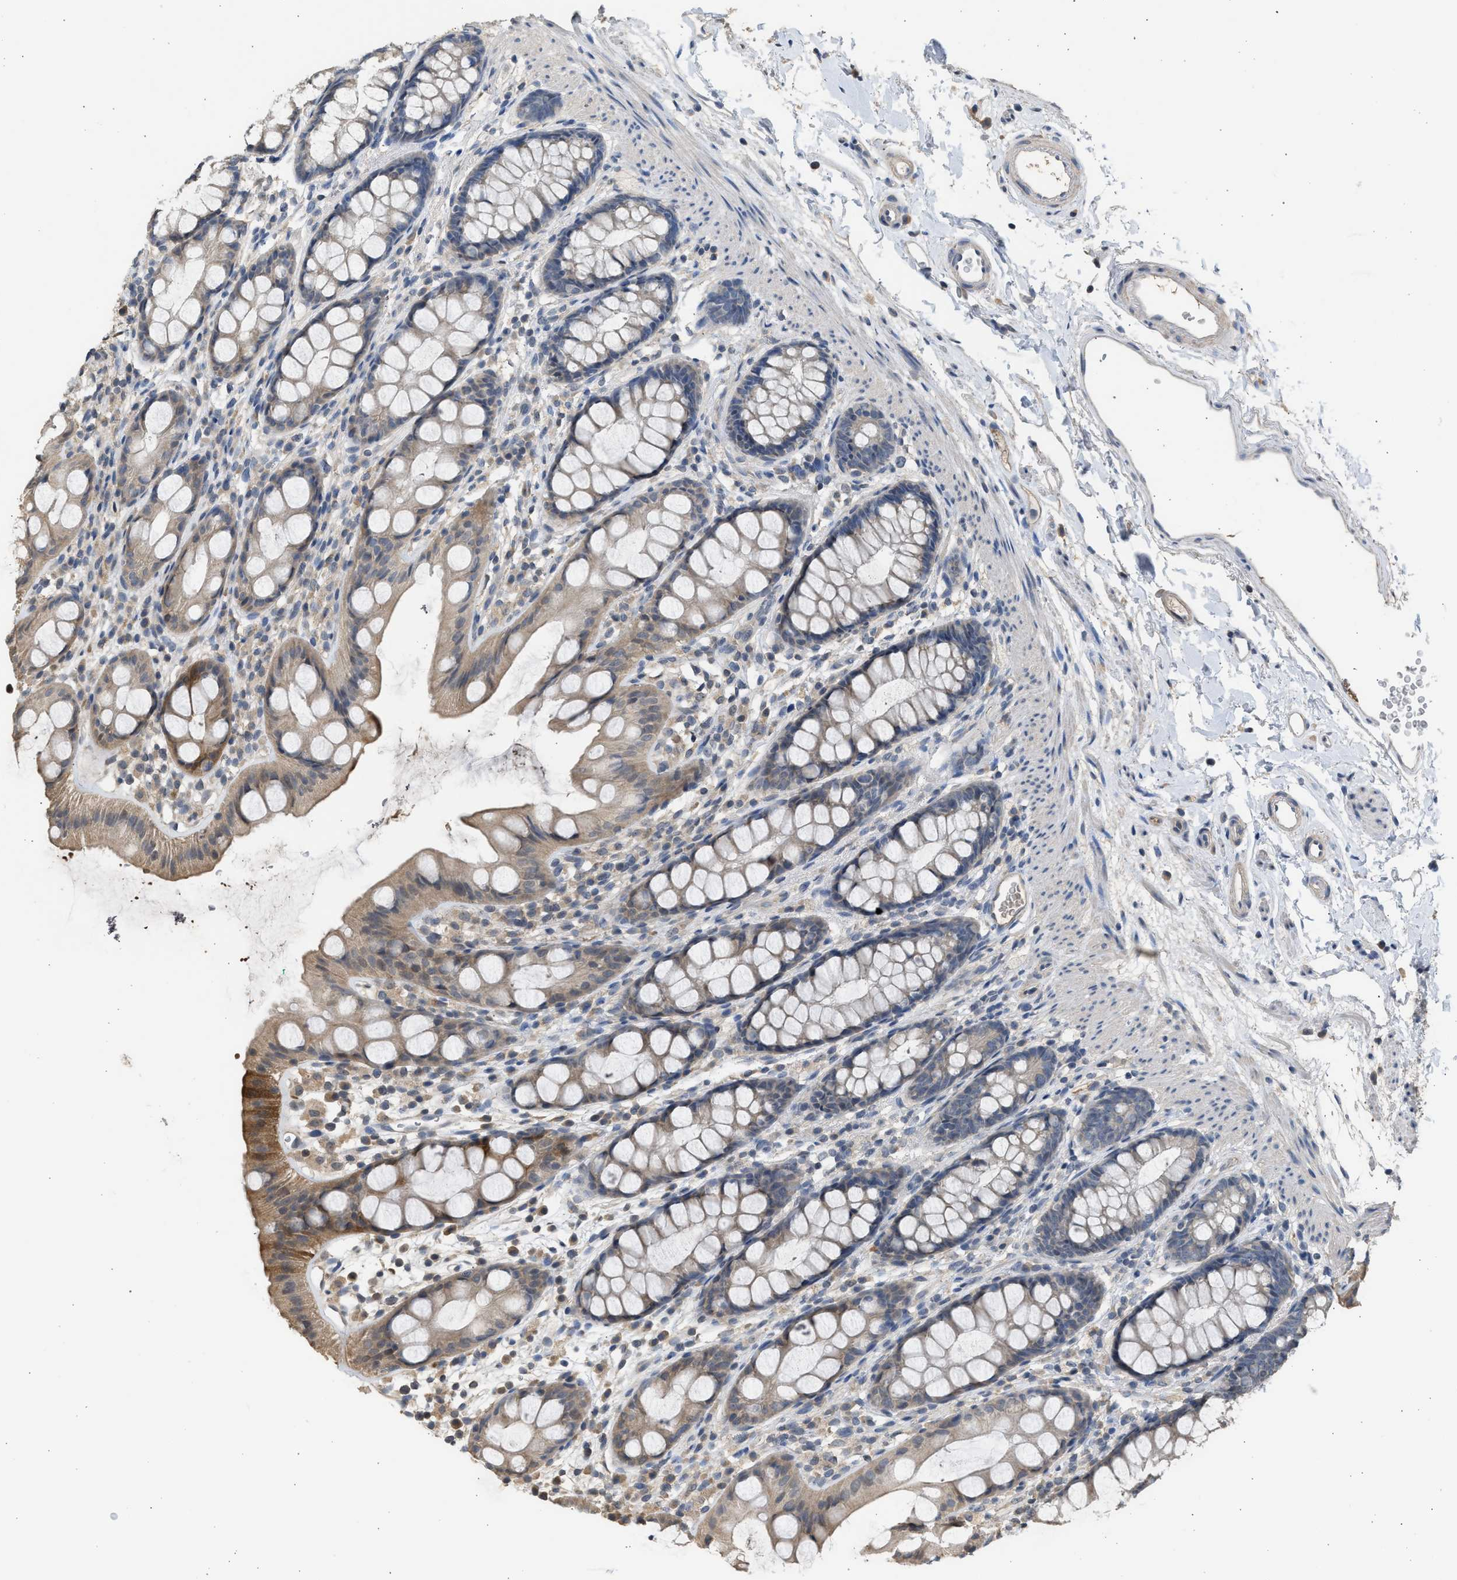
{"staining": {"intensity": "moderate", "quantity": "25%-75%", "location": "cytoplasmic/membranous"}, "tissue": "rectum", "cell_type": "Glandular cells", "image_type": "normal", "snomed": [{"axis": "morphology", "description": "Normal tissue, NOS"}, {"axis": "topography", "description": "Rectum"}], "caption": "Immunohistochemical staining of unremarkable human rectum reveals medium levels of moderate cytoplasmic/membranous staining in approximately 25%-75% of glandular cells.", "gene": "SULT2A1", "patient": {"sex": "female", "age": 65}}